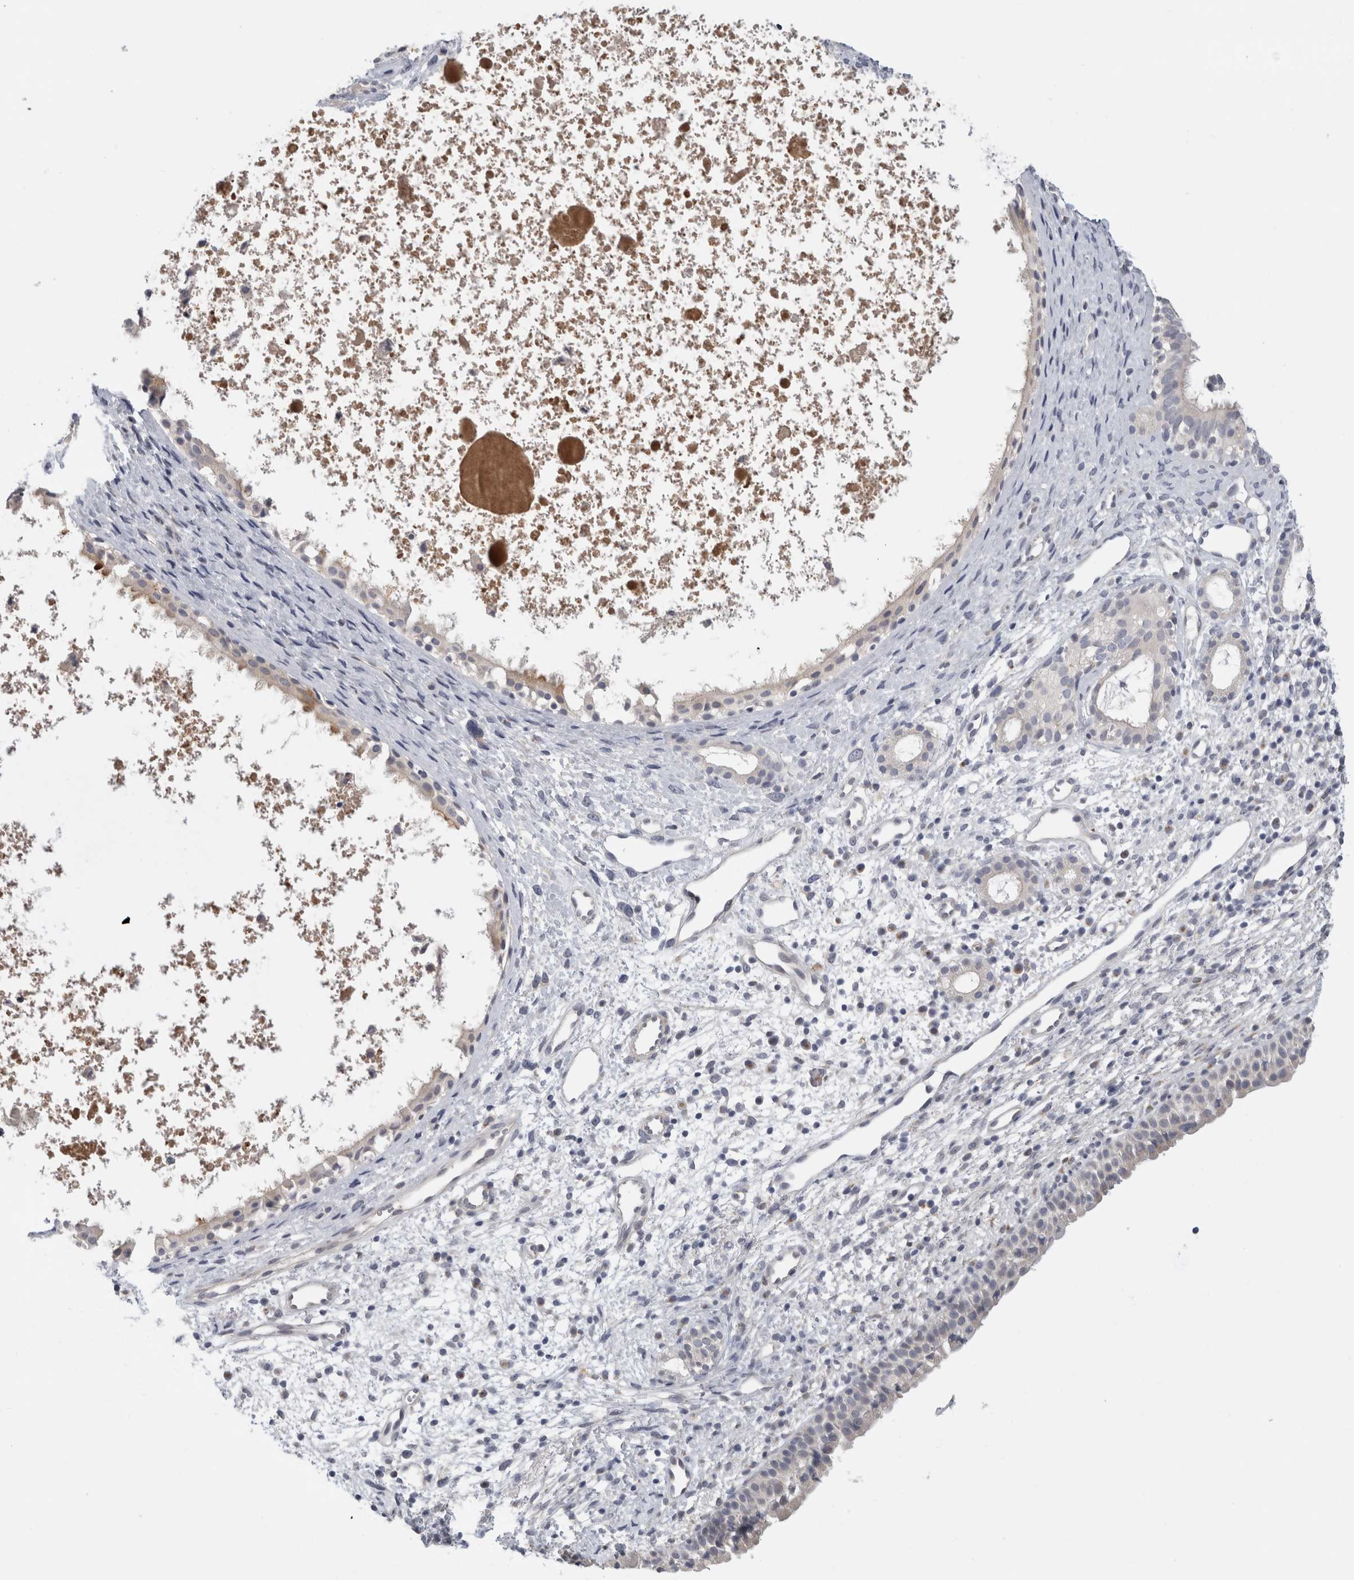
{"staining": {"intensity": "moderate", "quantity": "<25%", "location": "cytoplasmic/membranous"}, "tissue": "nasopharynx", "cell_type": "Respiratory epithelial cells", "image_type": "normal", "snomed": [{"axis": "morphology", "description": "Normal tissue, NOS"}, {"axis": "topography", "description": "Nasopharynx"}], "caption": "Nasopharynx stained with a brown dye demonstrates moderate cytoplasmic/membranous positive expression in about <25% of respiratory epithelial cells.", "gene": "MGAT1", "patient": {"sex": "male", "age": 22}}